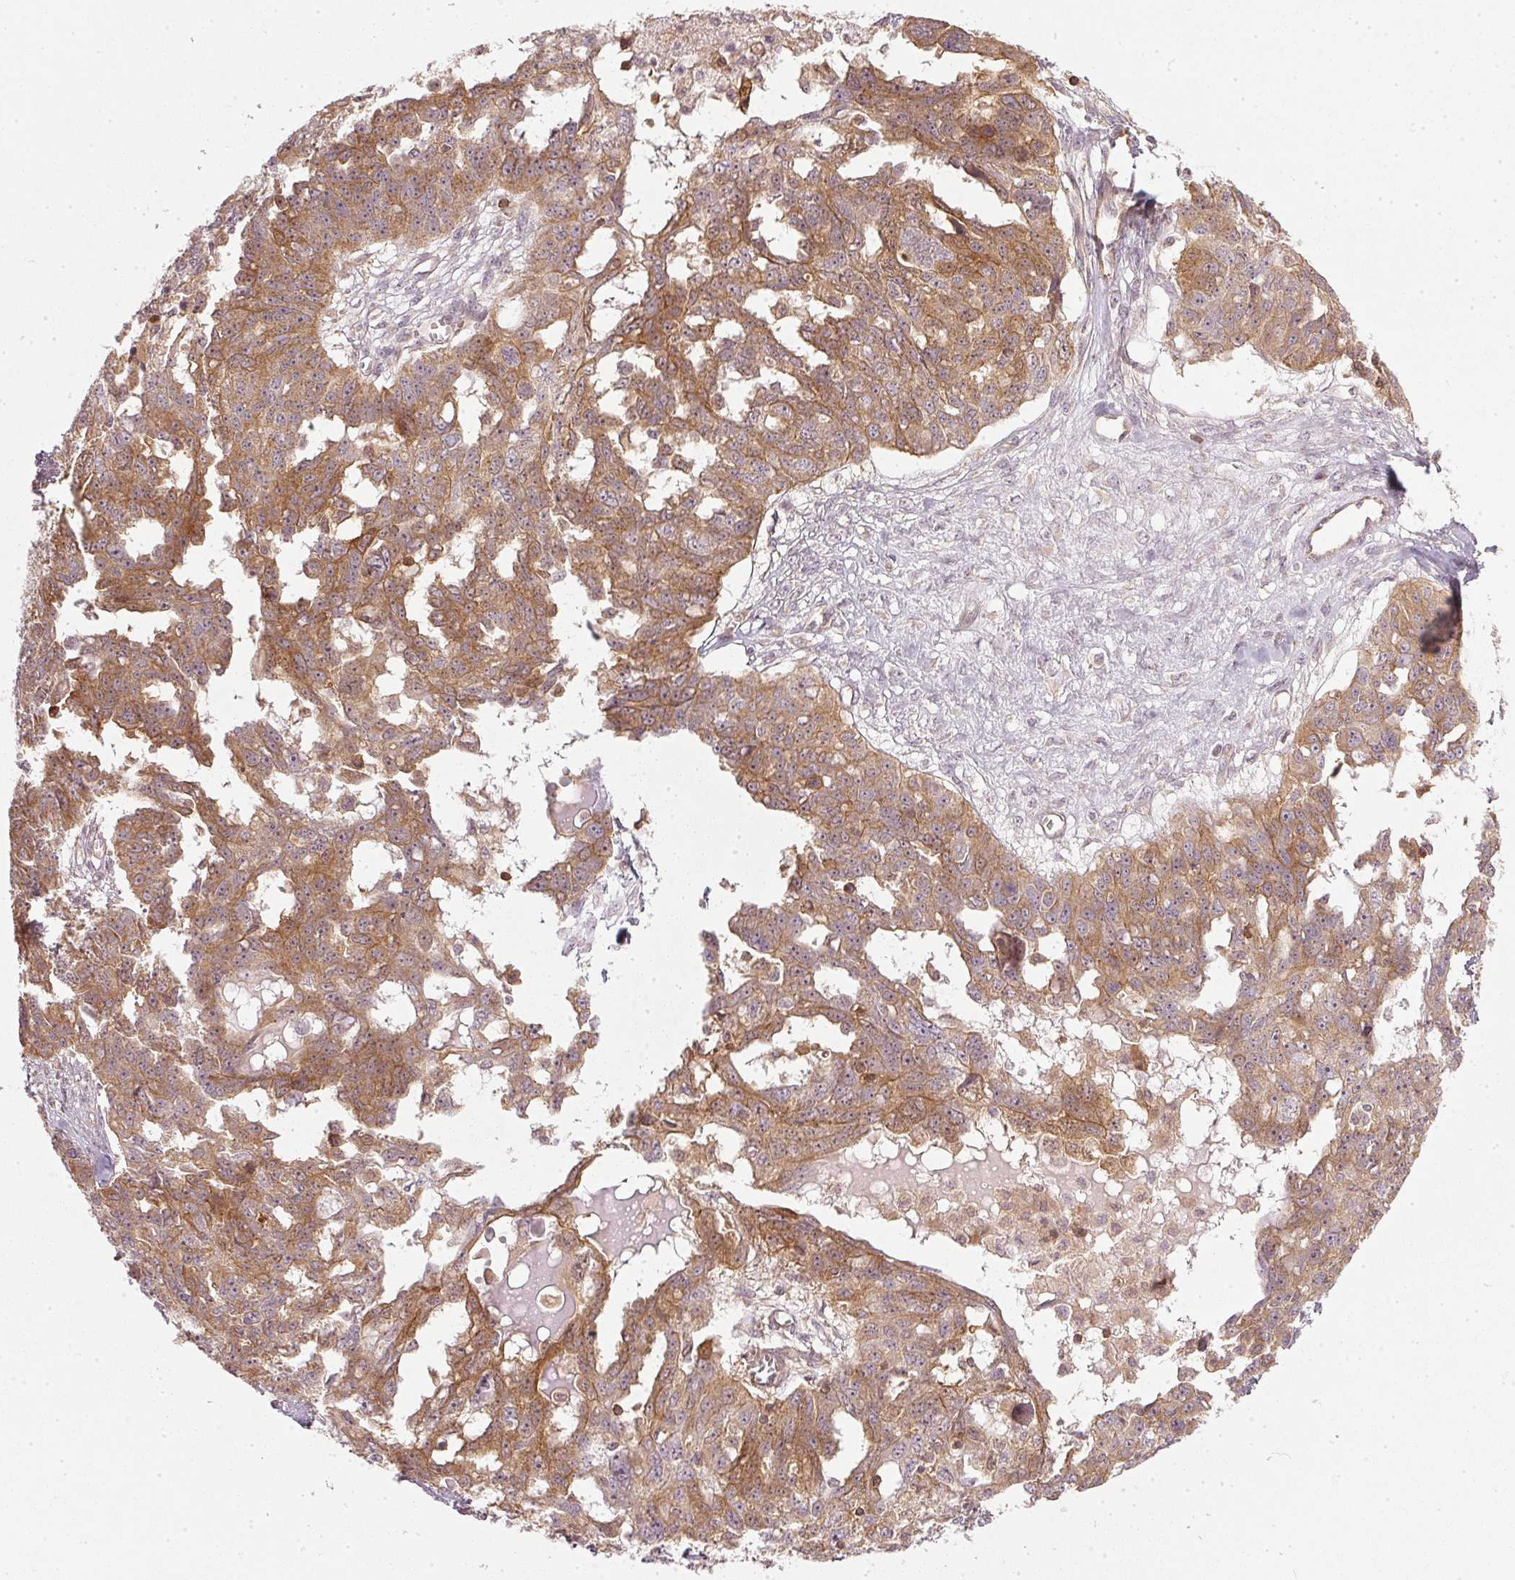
{"staining": {"intensity": "moderate", "quantity": ">75%", "location": "cytoplasmic/membranous"}, "tissue": "ovarian cancer", "cell_type": "Tumor cells", "image_type": "cancer", "snomed": [{"axis": "morphology", "description": "Carcinoma, endometroid"}, {"axis": "topography", "description": "Ovary"}], "caption": "Approximately >75% of tumor cells in human ovarian endometroid carcinoma reveal moderate cytoplasmic/membranous protein staining as visualized by brown immunohistochemical staining.", "gene": "NADK2", "patient": {"sex": "female", "age": 70}}